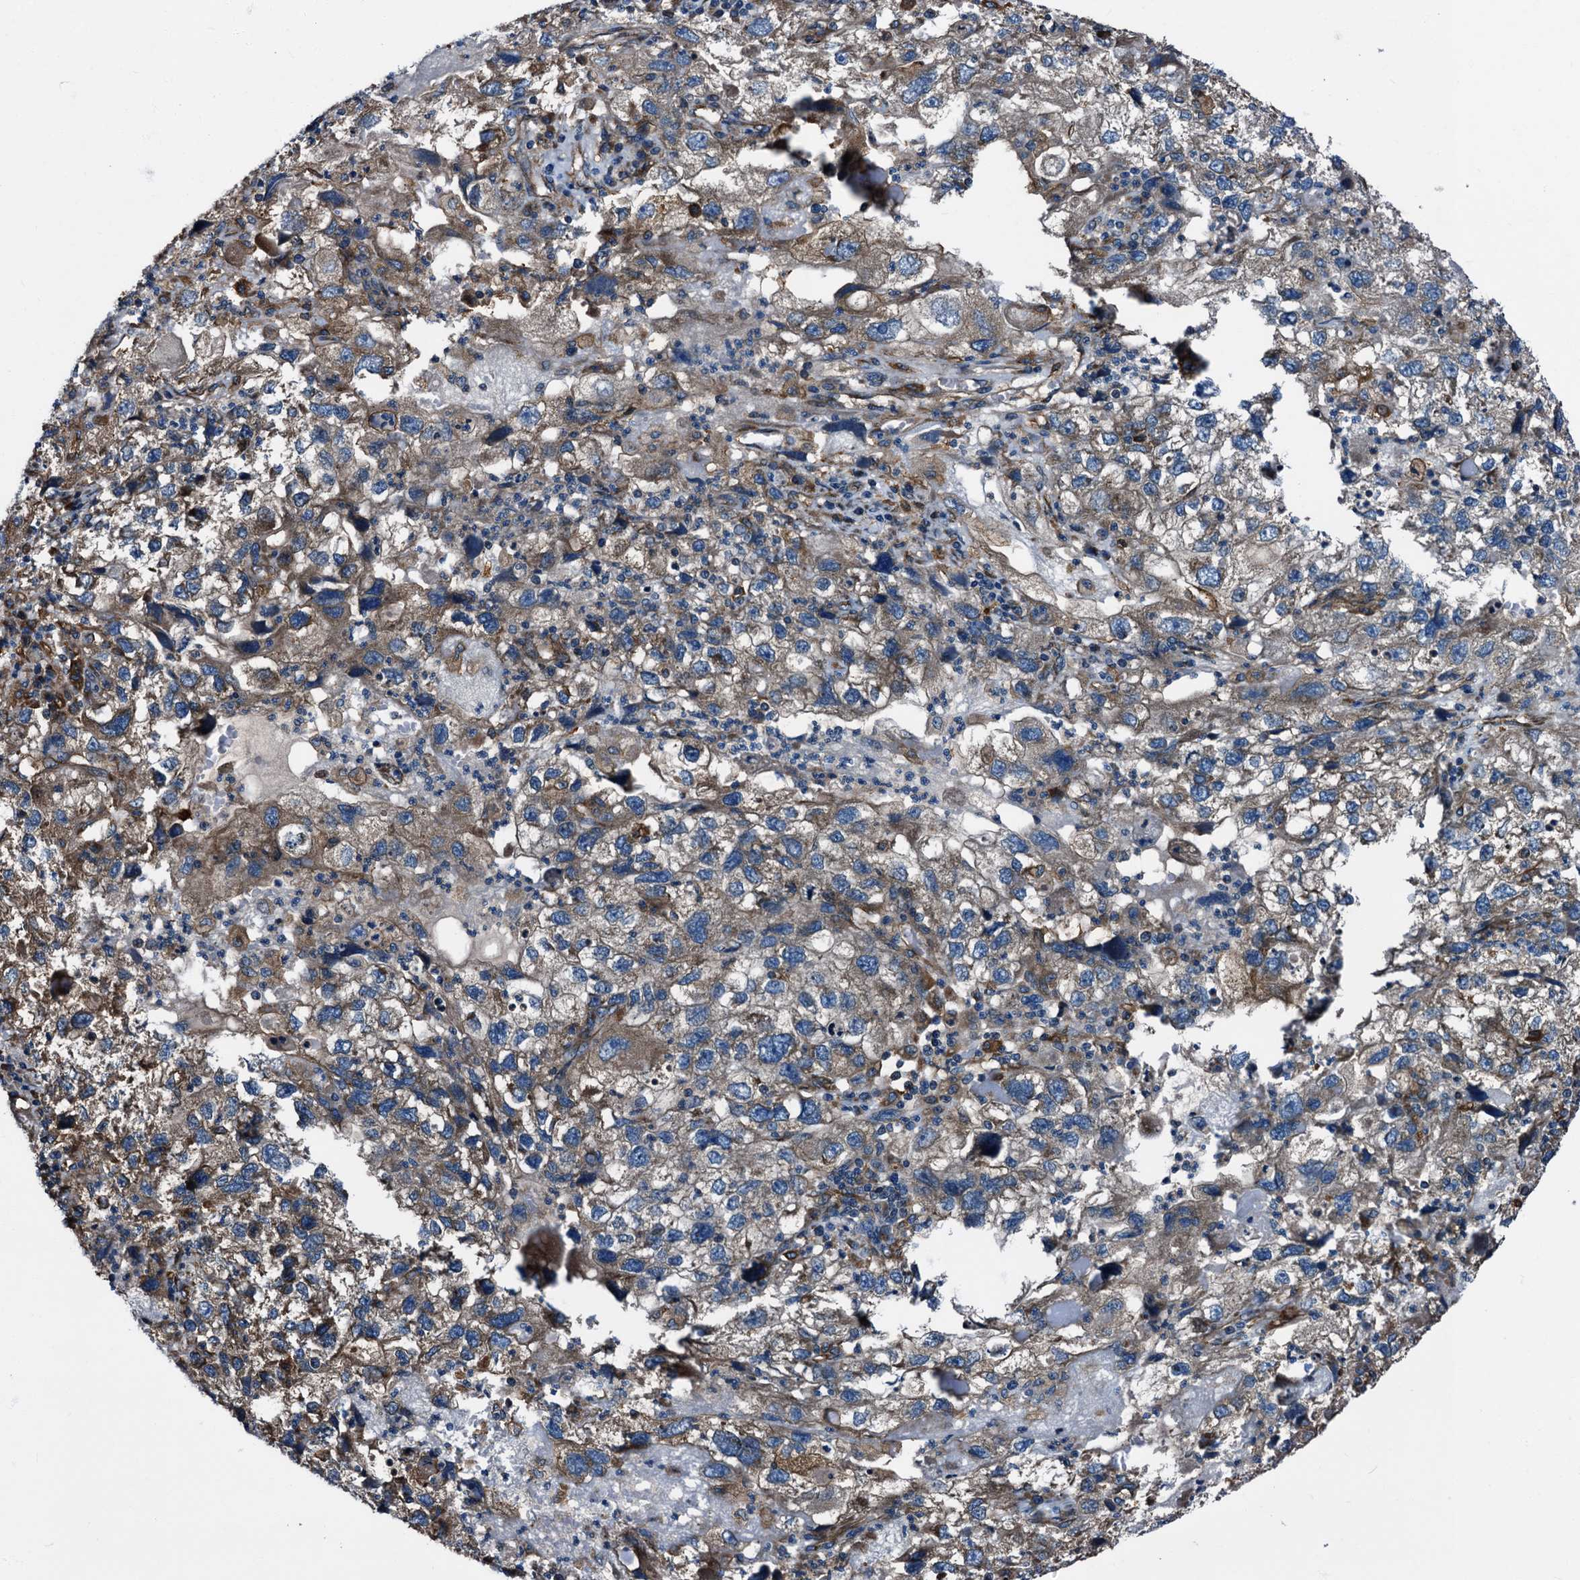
{"staining": {"intensity": "moderate", "quantity": "25%-75%", "location": "cytoplasmic/membranous"}, "tissue": "endometrial cancer", "cell_type": "Tumor cells", "image_type": "cancer", "snomed": [{"axis": "morphology", "description": "Adenocarcinoma, NOS"}, {"axis": "topography", "description": "Endometrium"}], "caption": "A histopathology image of human endometrial adenocarcinoma stained for a protein exhibits moderate cytoplasmic/membranous brown staining in tumor cells. Nuclei are stained in blue.", "gene": "PEX5", "patient": {"sex": "female", "age": 49}}